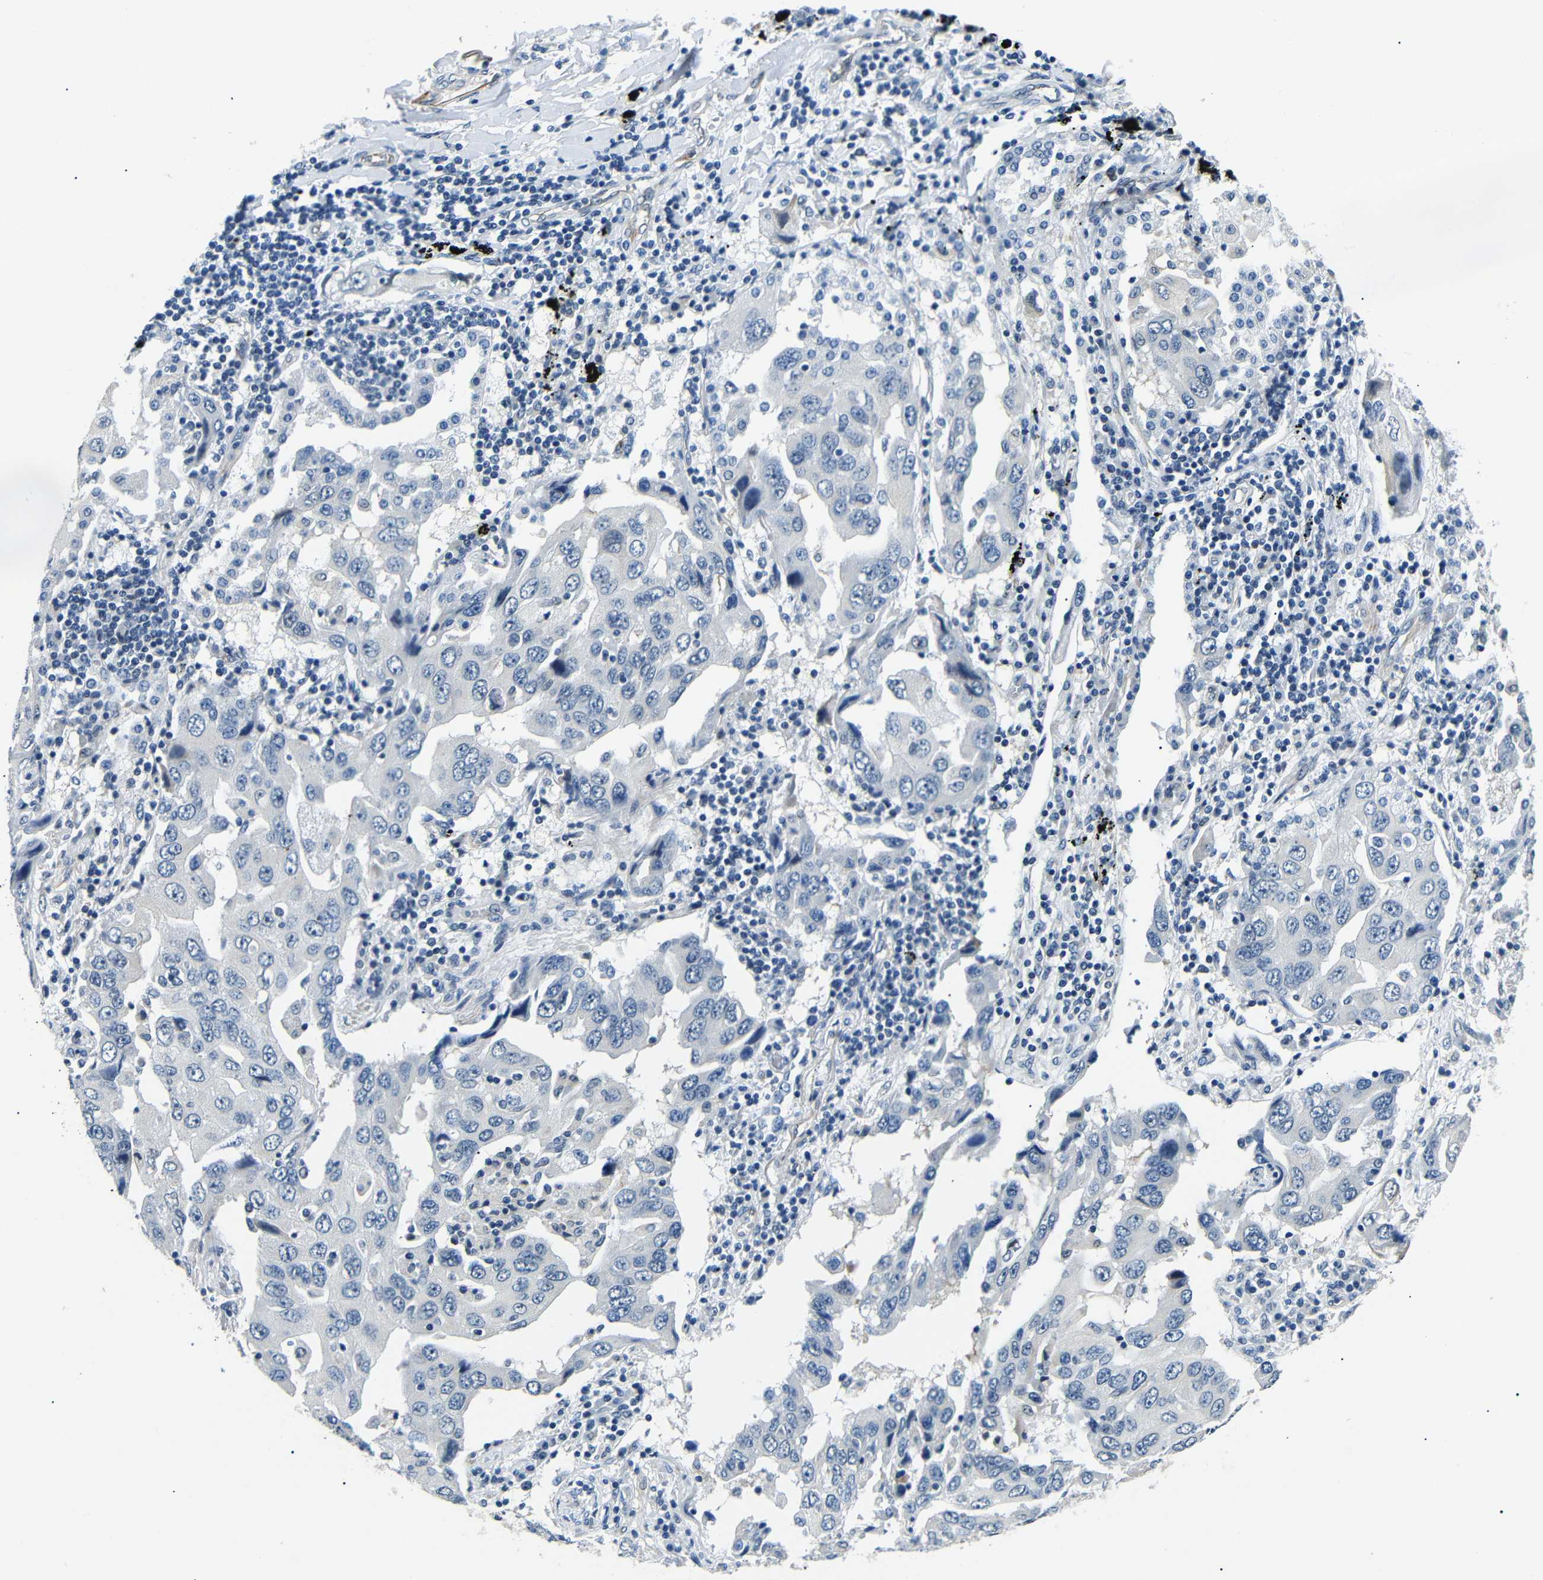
{"staining": {"intensity": "negative", "quantity": "none", "location": "none"}, "tissue": "lung cancer", "cell_type": "Tumor cells", "image_type": "cancer", "snomed": [{"axis": "morphology", "description": "Adenocarcinoma, NOS"}, {"axis": "topography", "description": "Lung"}], "caption": "The IHC micrograph has no significant positivity in tumor cells of adenocarcinoma (lung) tissue.", "gene": "TAFA1", "patient": {"sex": "female", "age": 65}}